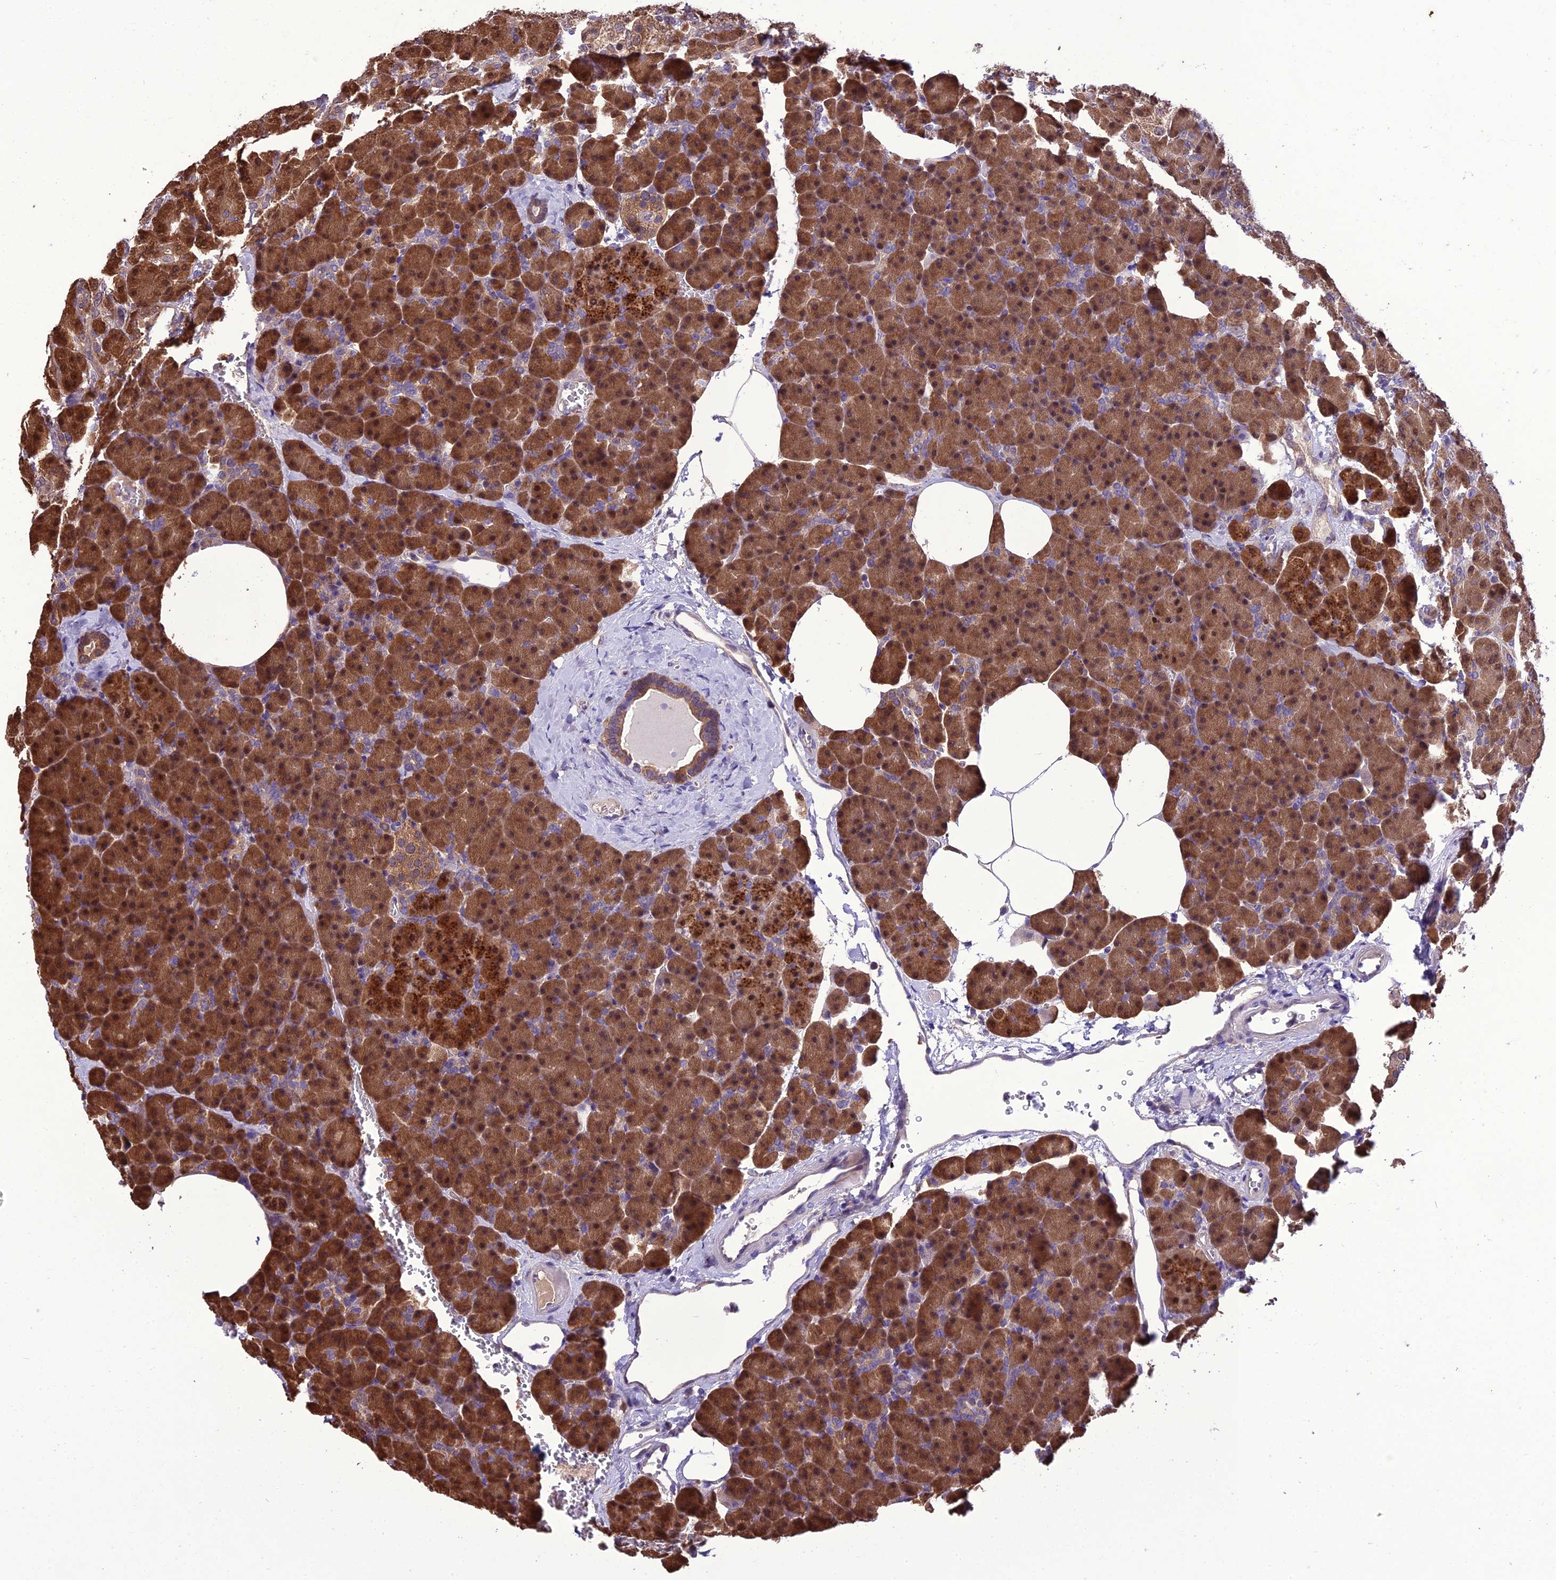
{"staining": {"intensity": "strong", "quantity": ">75%", "location": "cytoplasmic/membranous,nuclear"}, "tissue": "pancreas", "cell_type": "Exocrine glandular cells", "image_type": "normal", "snomed": [{"axis": "morphology", "description": "Normal tissue, NOS"}, {"axis": "morphology", "description": "Carcinoid, malignant, NOS"}, {"axis": "topography", "description": "Pancreas"}], "caption": "Immunohistochemistry micrograph of normal pancreas: pancreas stained using IHC reveals high levels of strong protein expression localized specifically in the cytoplasmic/membranous,nuclear of exocrine glandular cells, appearing as a cytoplasmic/membranous,nuclear brown color.", "gene": "BORCS6", "patient": {"sex": "female", "age": 35}}